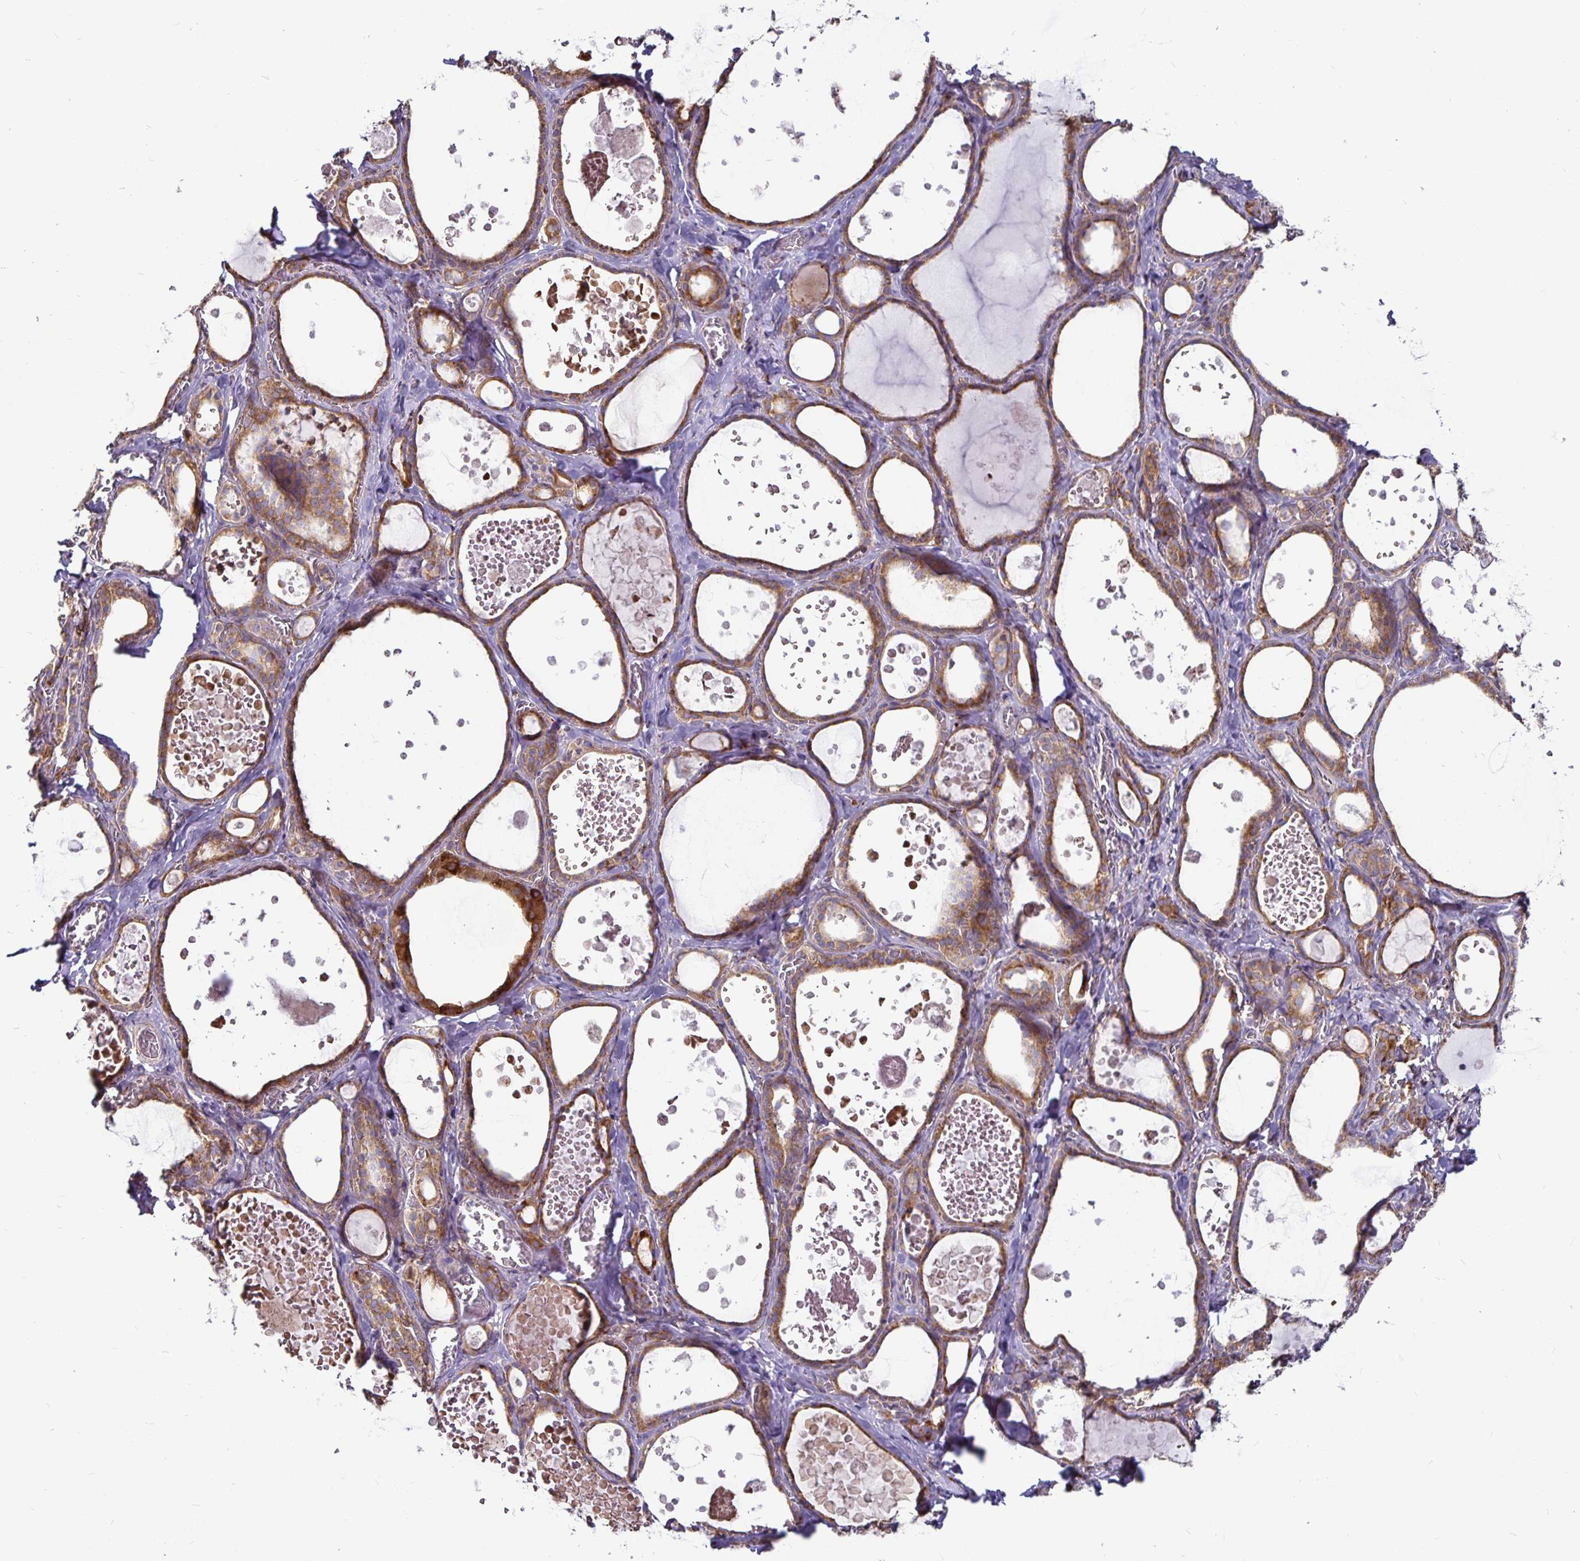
{"staining": {"intensity": "moderate", "quantity": ">75%", "location": "cytoplasmic/membranous"}, "tissue": "thyroid gland", "cell_type": "Glandular cells", "image_type": "normal", "snomed": [{"axis": "morphology", "description": "Normal tissue, NOS"}, {"axis": "topography", "description": "Thyroid gland"}], "caption": "High-power microscopy captured an IHC image of normal thyroid gland, revealing moderate cytoplasmic/membranous positivity in approximately >75% of glandular cells. (brown staining indicates protein expression, while blue staining denotes nuclei).", "gene": "P4HA2", "patient": {"sex": "female", "age": 56}}